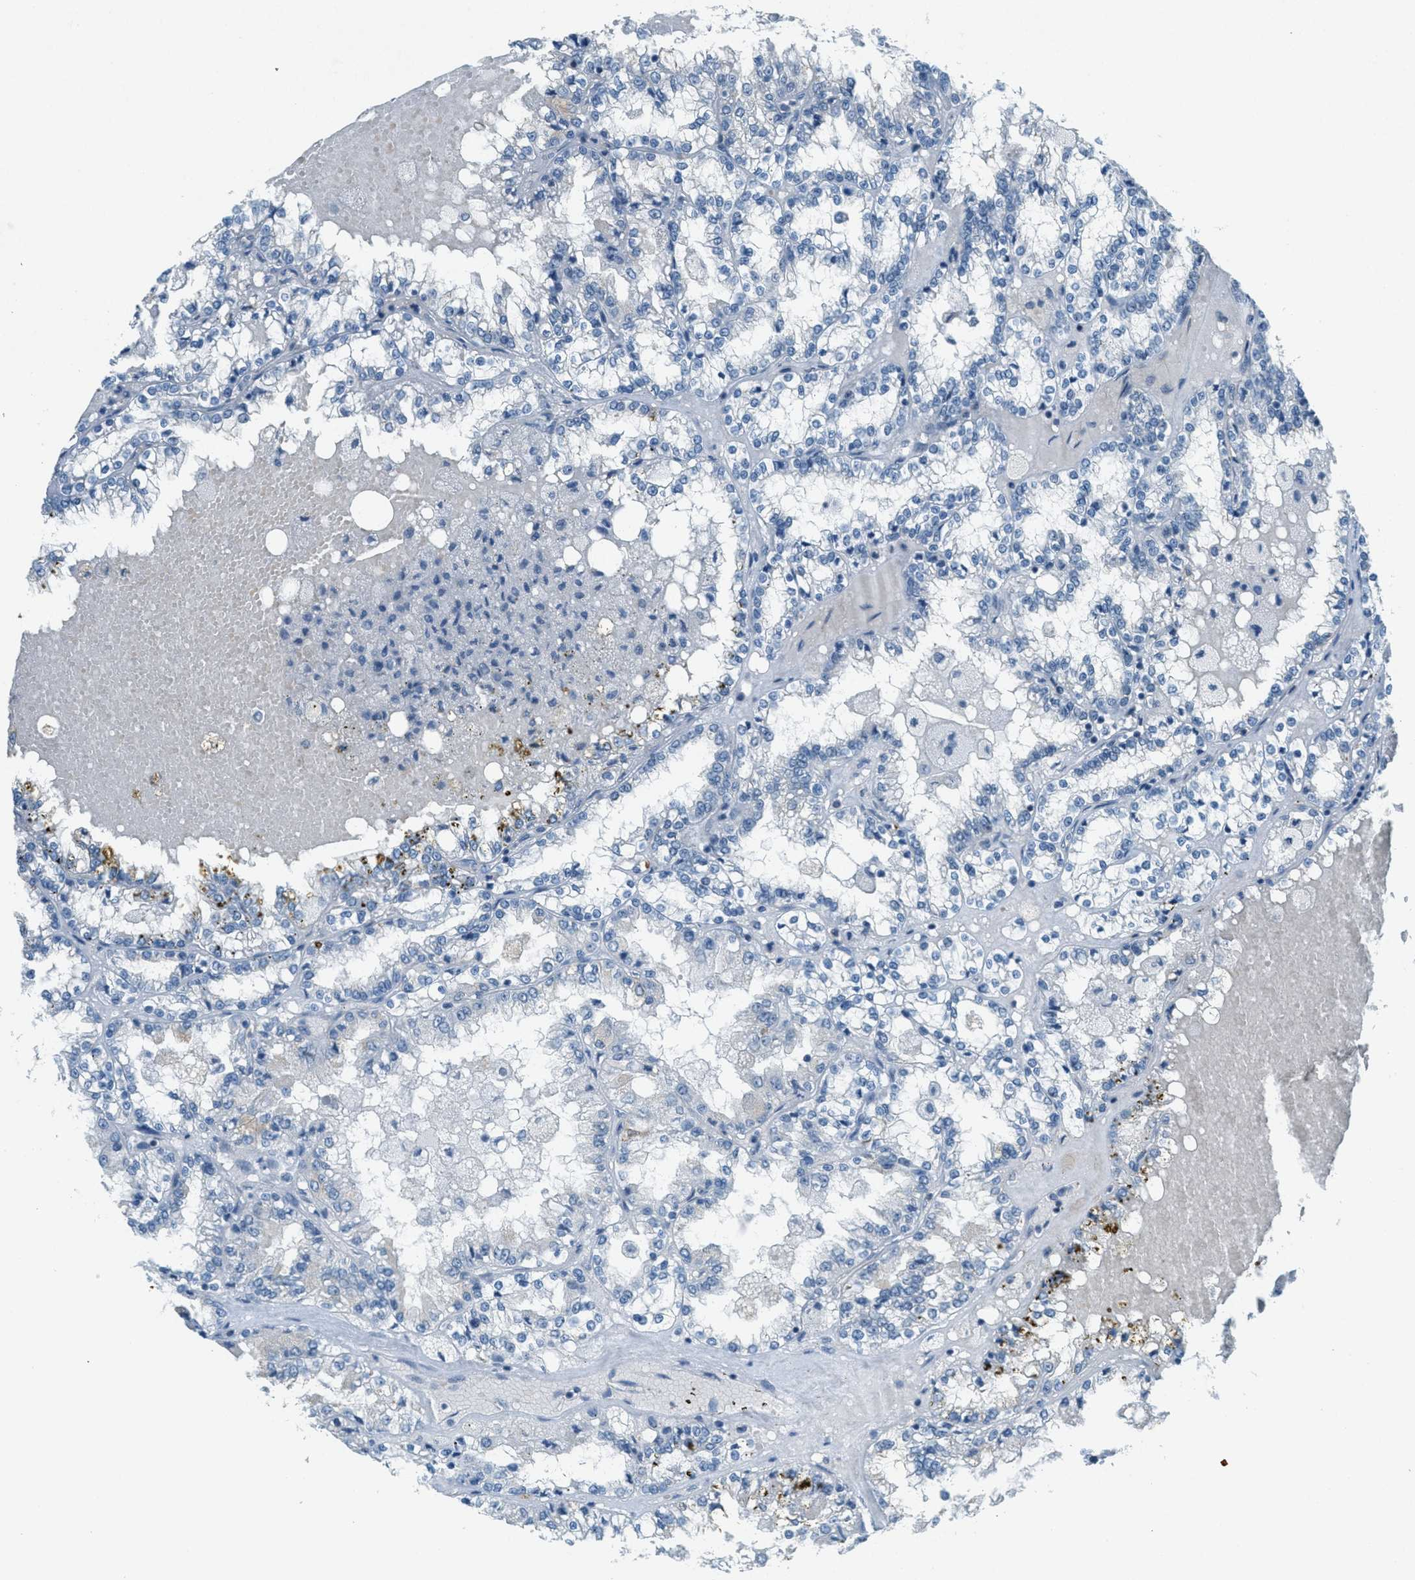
{"staining": {"intensity": "negative", "quantity": "none", "location": "none"}, "tissue": "renal cancer", "cell_type": "Tumor cells", "image_type": "cancer", "snomed": [{"axis": "morphology", "description": "Adenocarcinoma, NOS"}, {"axis": "topography", "description": "Kidney"}], "caption": "This micrograph is of renal cancer (adenocarcinoma) stained with IHC to label a protein in brown with the nuclei are counter-stained blue. There is no expression in tumor cells. Nuclei are stained in blue.", "gene": "FYN", "patient": {"sex": "female", "age": 56}}